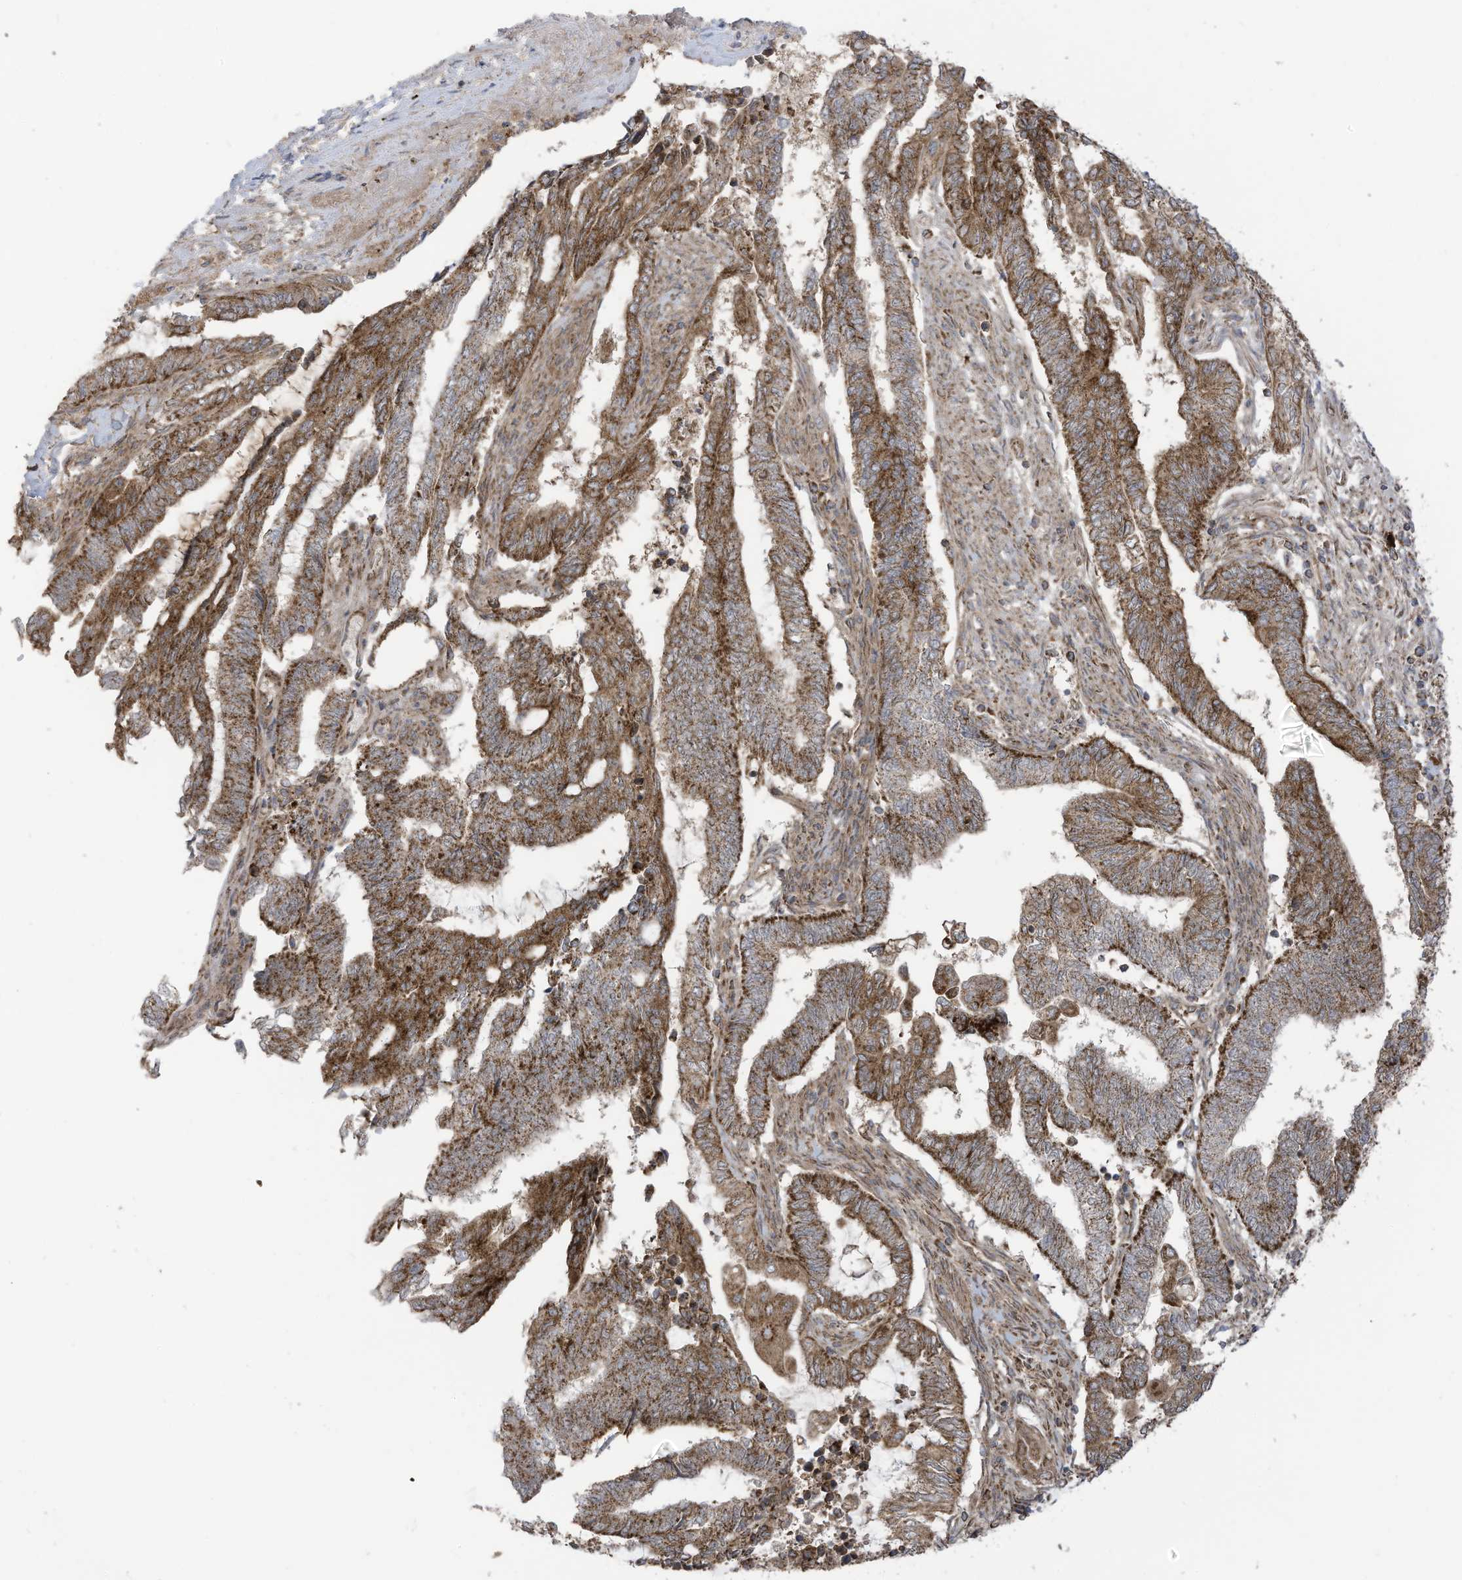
{"staining": {"intensity": "strong", "quantity": ">75%", "location": "cytoplasmic/membranous"}, "tissue": "endometrial cancer", "cell_type": "Tumor cells", "image_type": "cancer", "snomed": [{"axis": "morphology", "description": "Adenocarcinoma, NOS"}, {"axis": "topography", "description": "Uterus"}, {"axis": "topography", "description": "Endometrium"}], "caption": "DAB immunohistochemical staining of human endometrial adenocarcinoma exhibits strong cytoplasmic/membranous protein staining in approximately >75% of tumor cells.", "gene": "REPS1", "patient": {"sex": "female", "age": 70}}